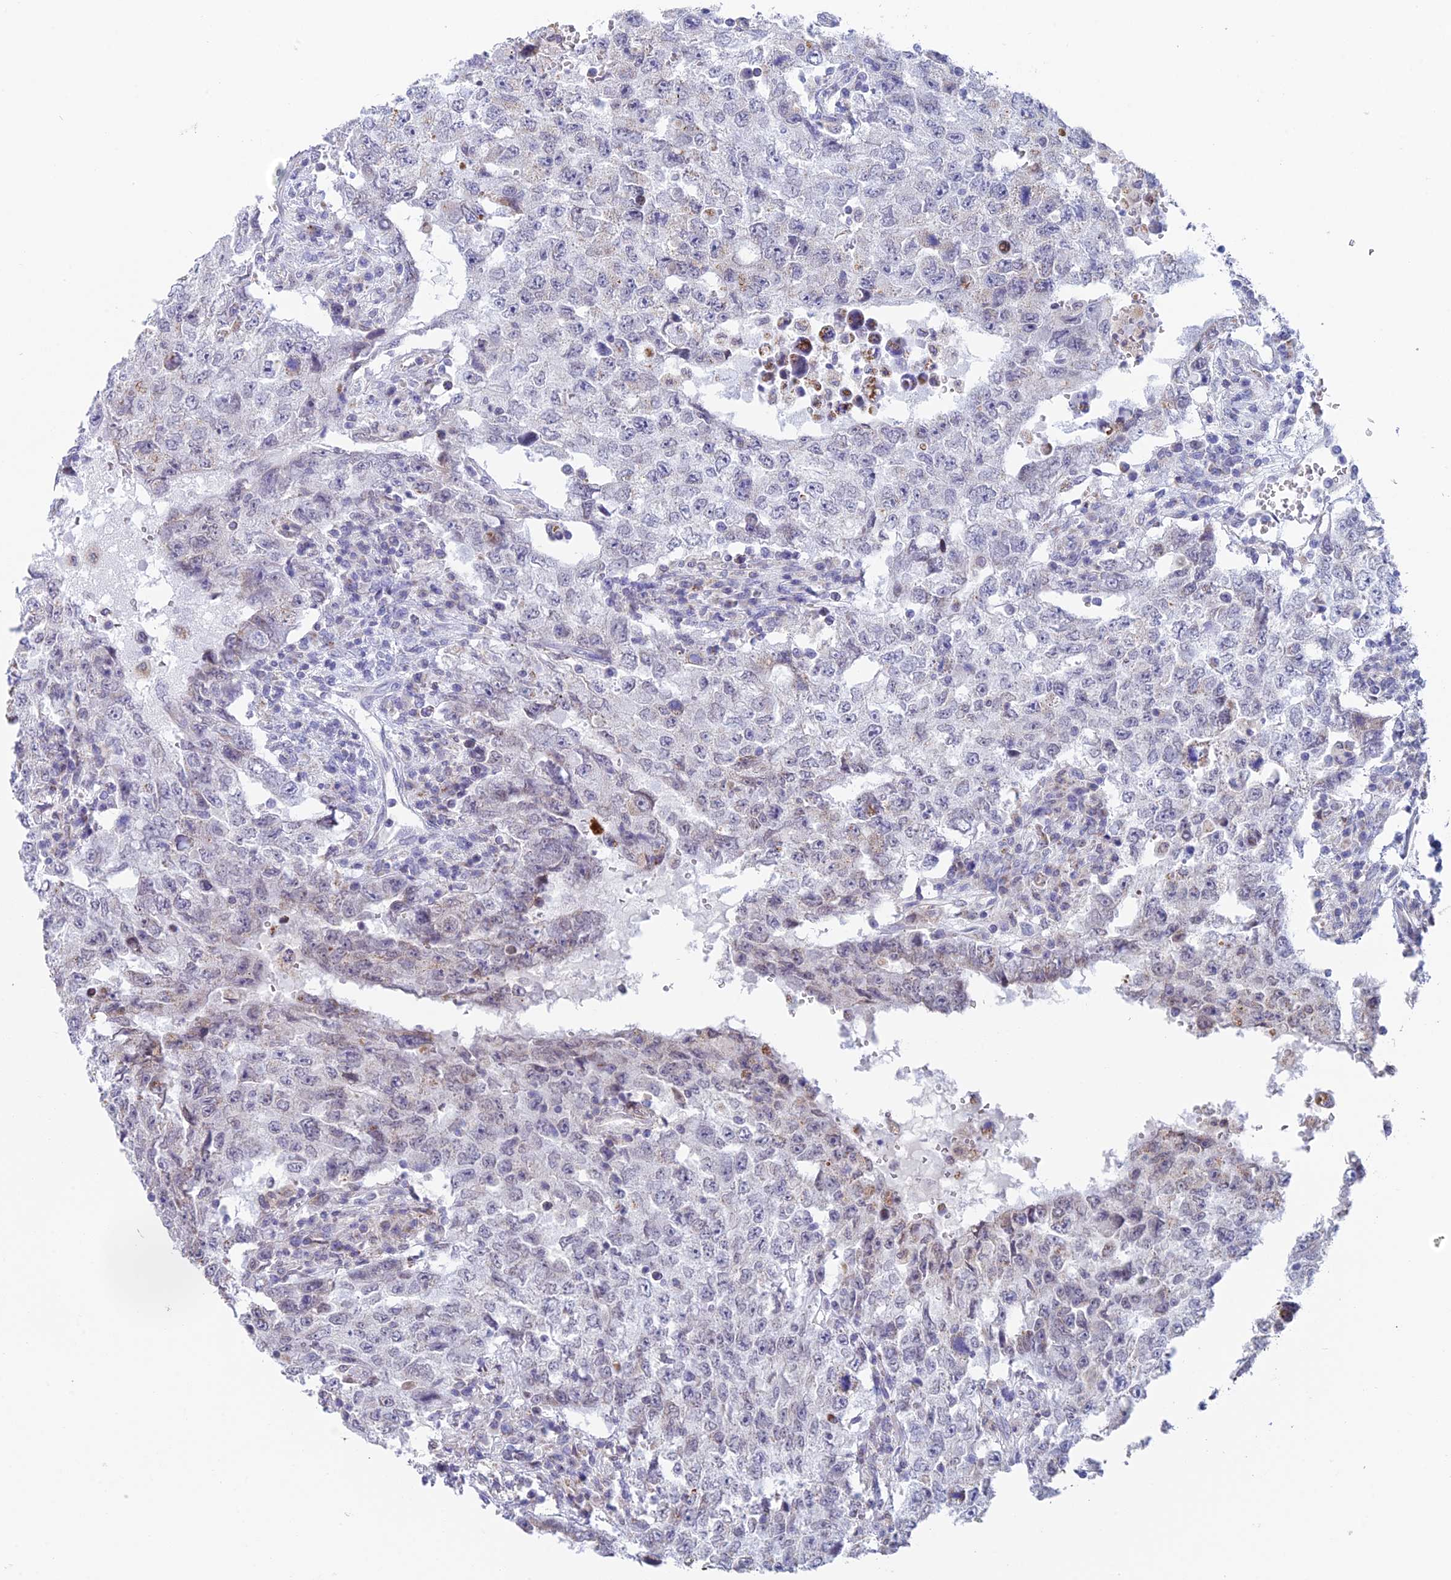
{"staining": {"intensity": "negative", "quantity": "none", "location": "none"}, "tissue": "testis cancer", "cell_type": "Tumor cells", "image_type": "cancer", "snomed": [{"axis": "morphology", "description": "Carcinoma, Embryonal, NOS"}, {"axis": "topography", "description": "Testis"}], "caption": "The IHC image has no significant expression in tumor cells of testis embryonal carcinoma tissue. (Stains: DAB (3,3'-diaminobenzidine) IHC with hematoxylin counter stain, Microscopy: brightfield microscopy at high magnification).", "gene": "REXO5", "patient": {"sex": "male", "age": 26}}